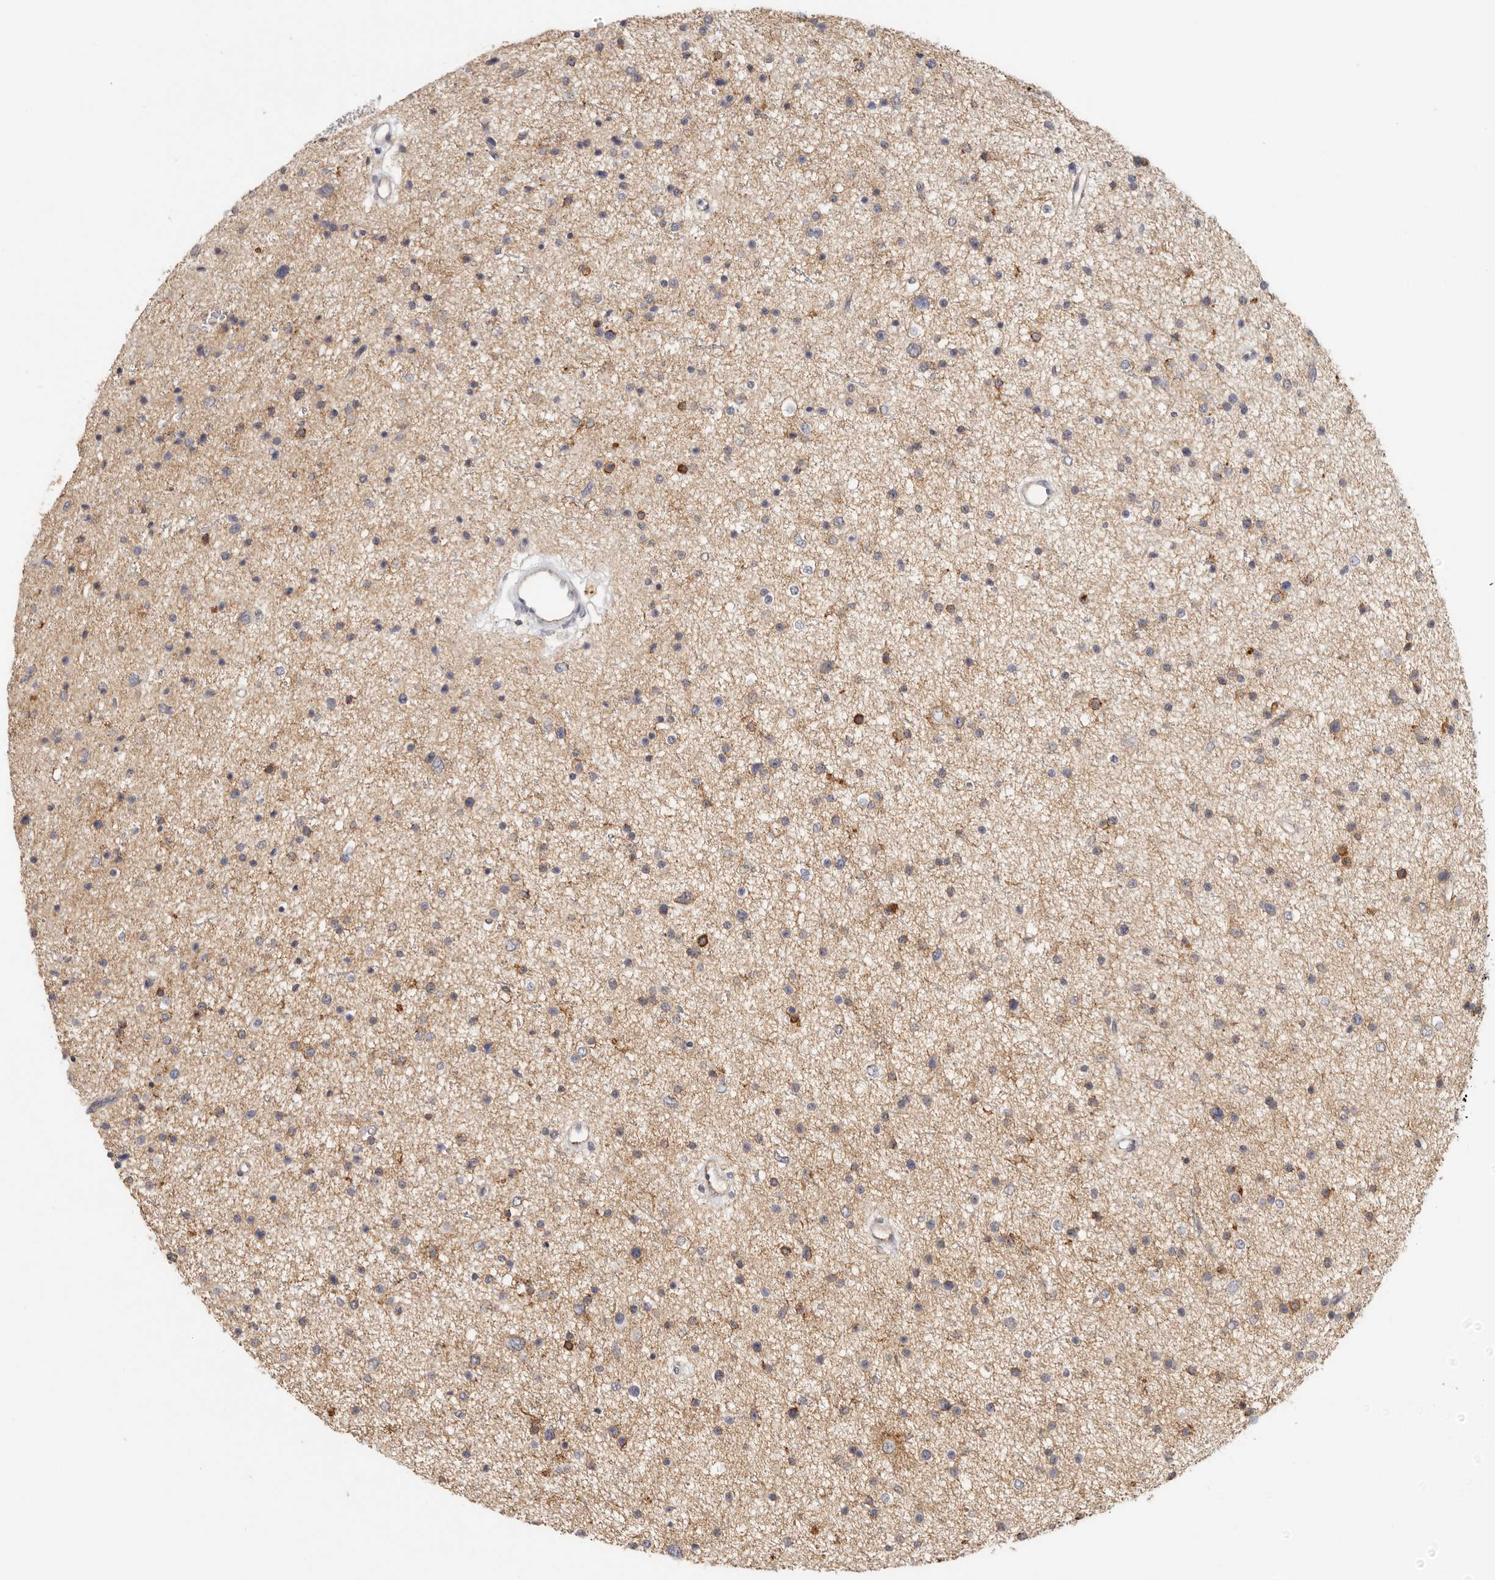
{"staining": {"intensity": "weak", "quantity": ">75%", "location": "cytoplasmic/membranous"}, "tissue": "glioma", "cell_type": "Tumor cells", "image_type": "cancer", "snomed": [{"axis": "morphology", "description": "Glioma, malignant, Low grade"}, {"axis": "topography", "description": "Brain"}], "caption": "IHC image of neoplastic tissue: human glioma stained using immunohistochemistry reveals low levels of weak protein expression localized specifically in the cytoplasmic/membranous of tumor cells, appearing as a cytoplasmic/membranous brown color.", "gene": "ANXA9", "patient": {"sex": "female", "age": 37}}